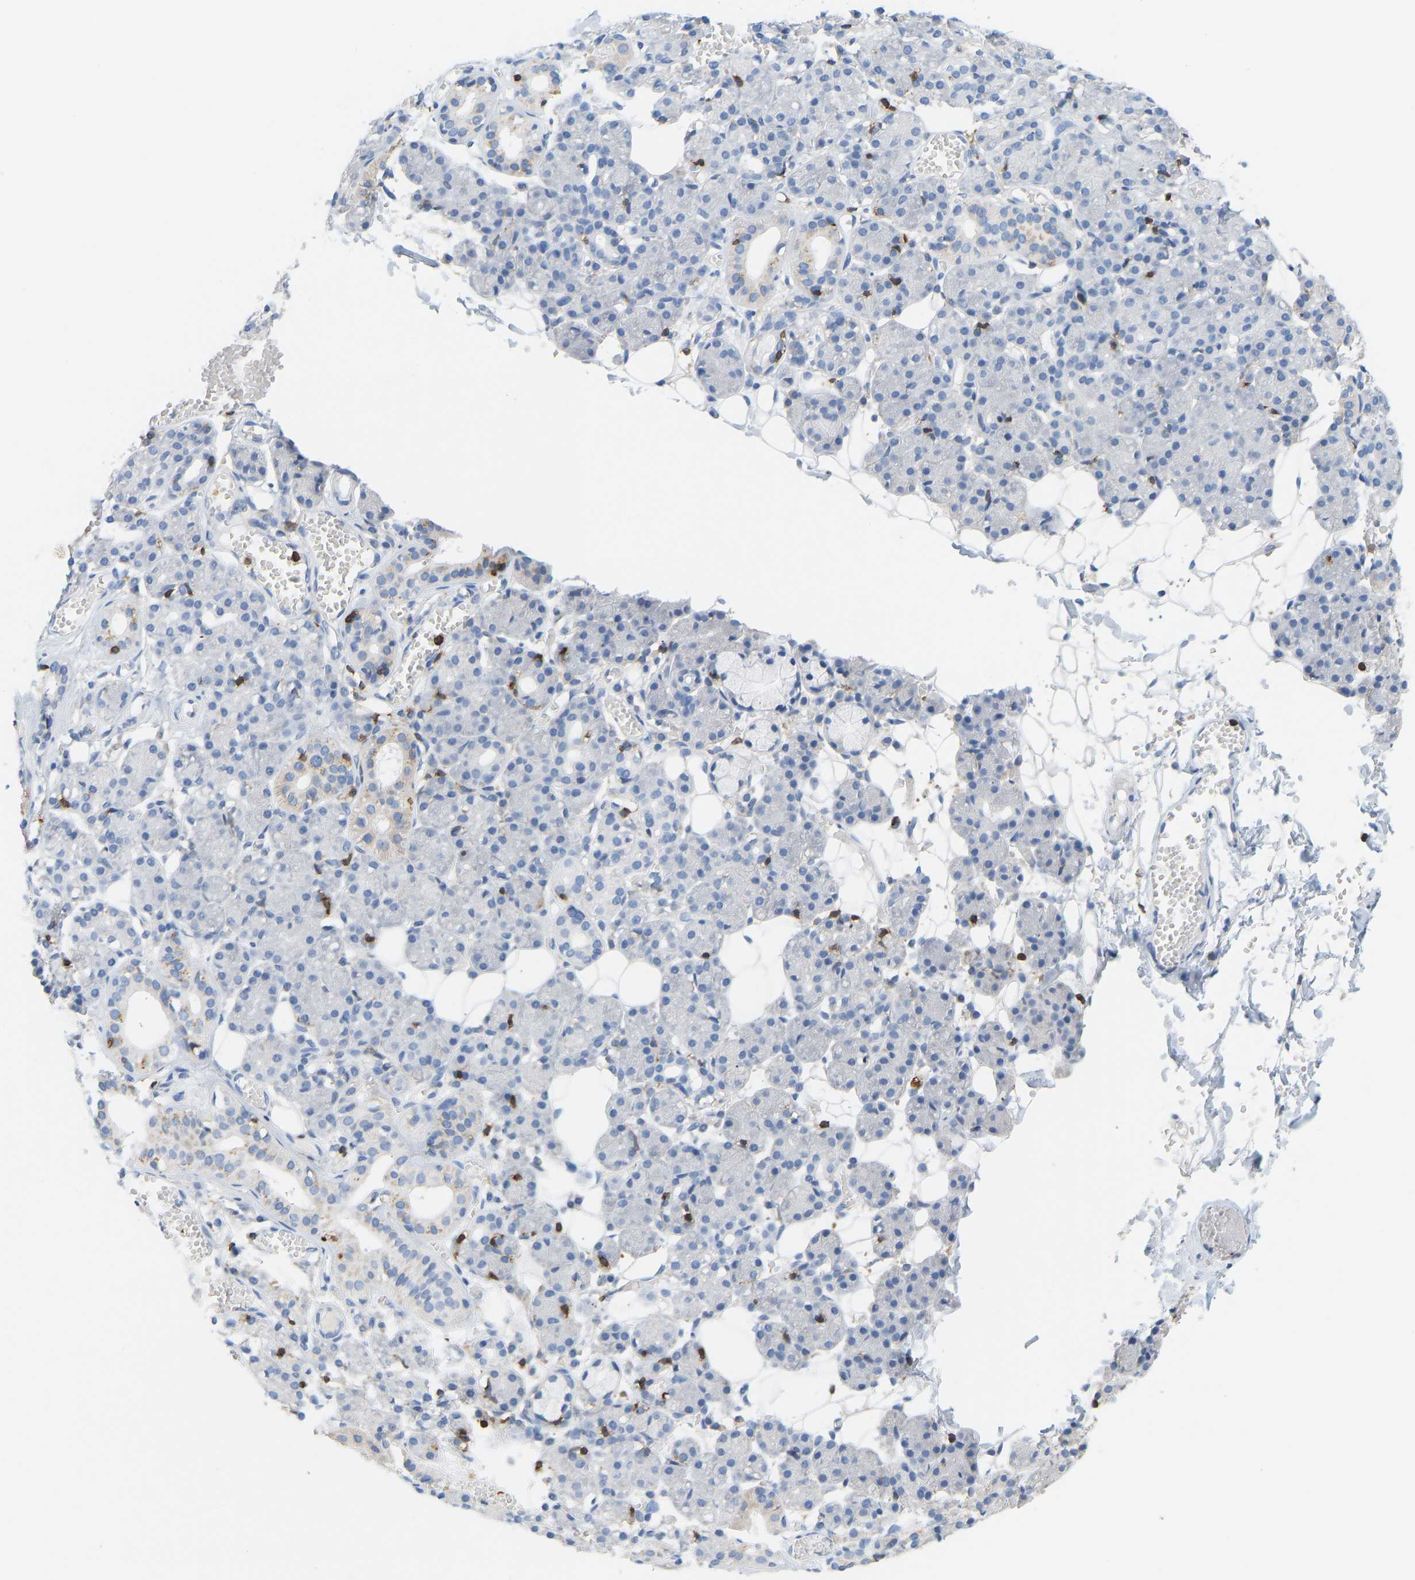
{"staining": {"intensity": "negative", "quantity": "none", "location": "none"}, "tissue": "salivary gland", "cell_type": "Glandular cells", "image_type": "normal", "snomed": [{"axis": "morphology", "description": "Normal tissue, NOS"}, {"axis": "topography", "description": "Salivary gland"}], "caption": "Micrograph shows no significant protein expression in glandular cells of benign salivary gland.", "gene": "EVL", "patient": {"sex": "male", "age": 63}}